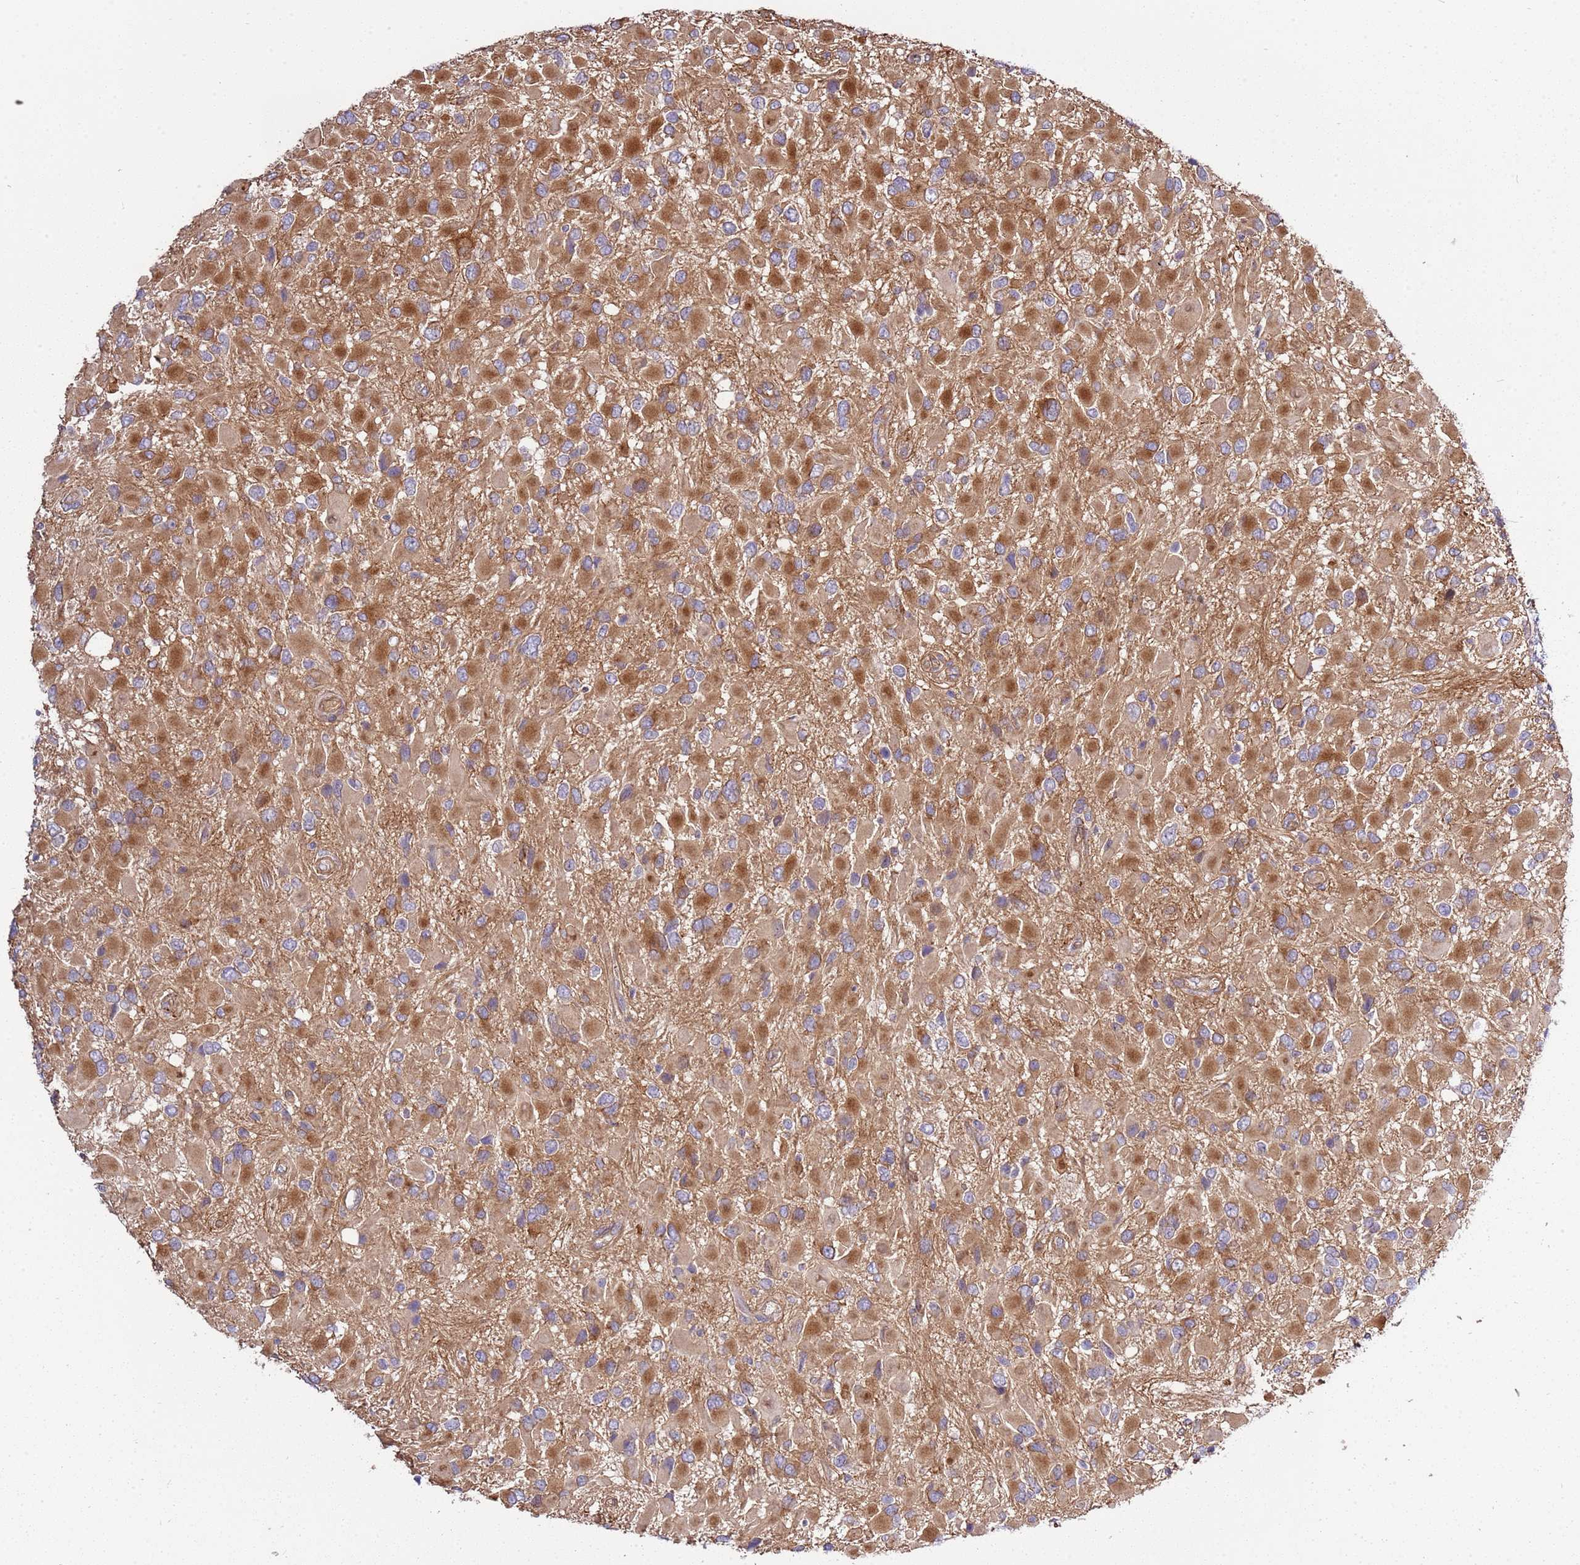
{"staining": {"intensity": "strong", "quantity": ">75%", "location": "cytoplasmic/membranous"}, "tissue": "glioma", "cell_type": "Tumor cells", "image_type": "cancer", "snomed": [{"axis": "morphology", "description": "Glioma, malignant, High grade"}, {"axis": "topography", "description": "Brain"}], "caption": "This is an image of immunohistochemistry staining of glioma, which shows strong expression in the cytoplasmic/membranous of tumor cells.", "gene": "GNL1", "patient": {"sex": "male", "age": 53}}